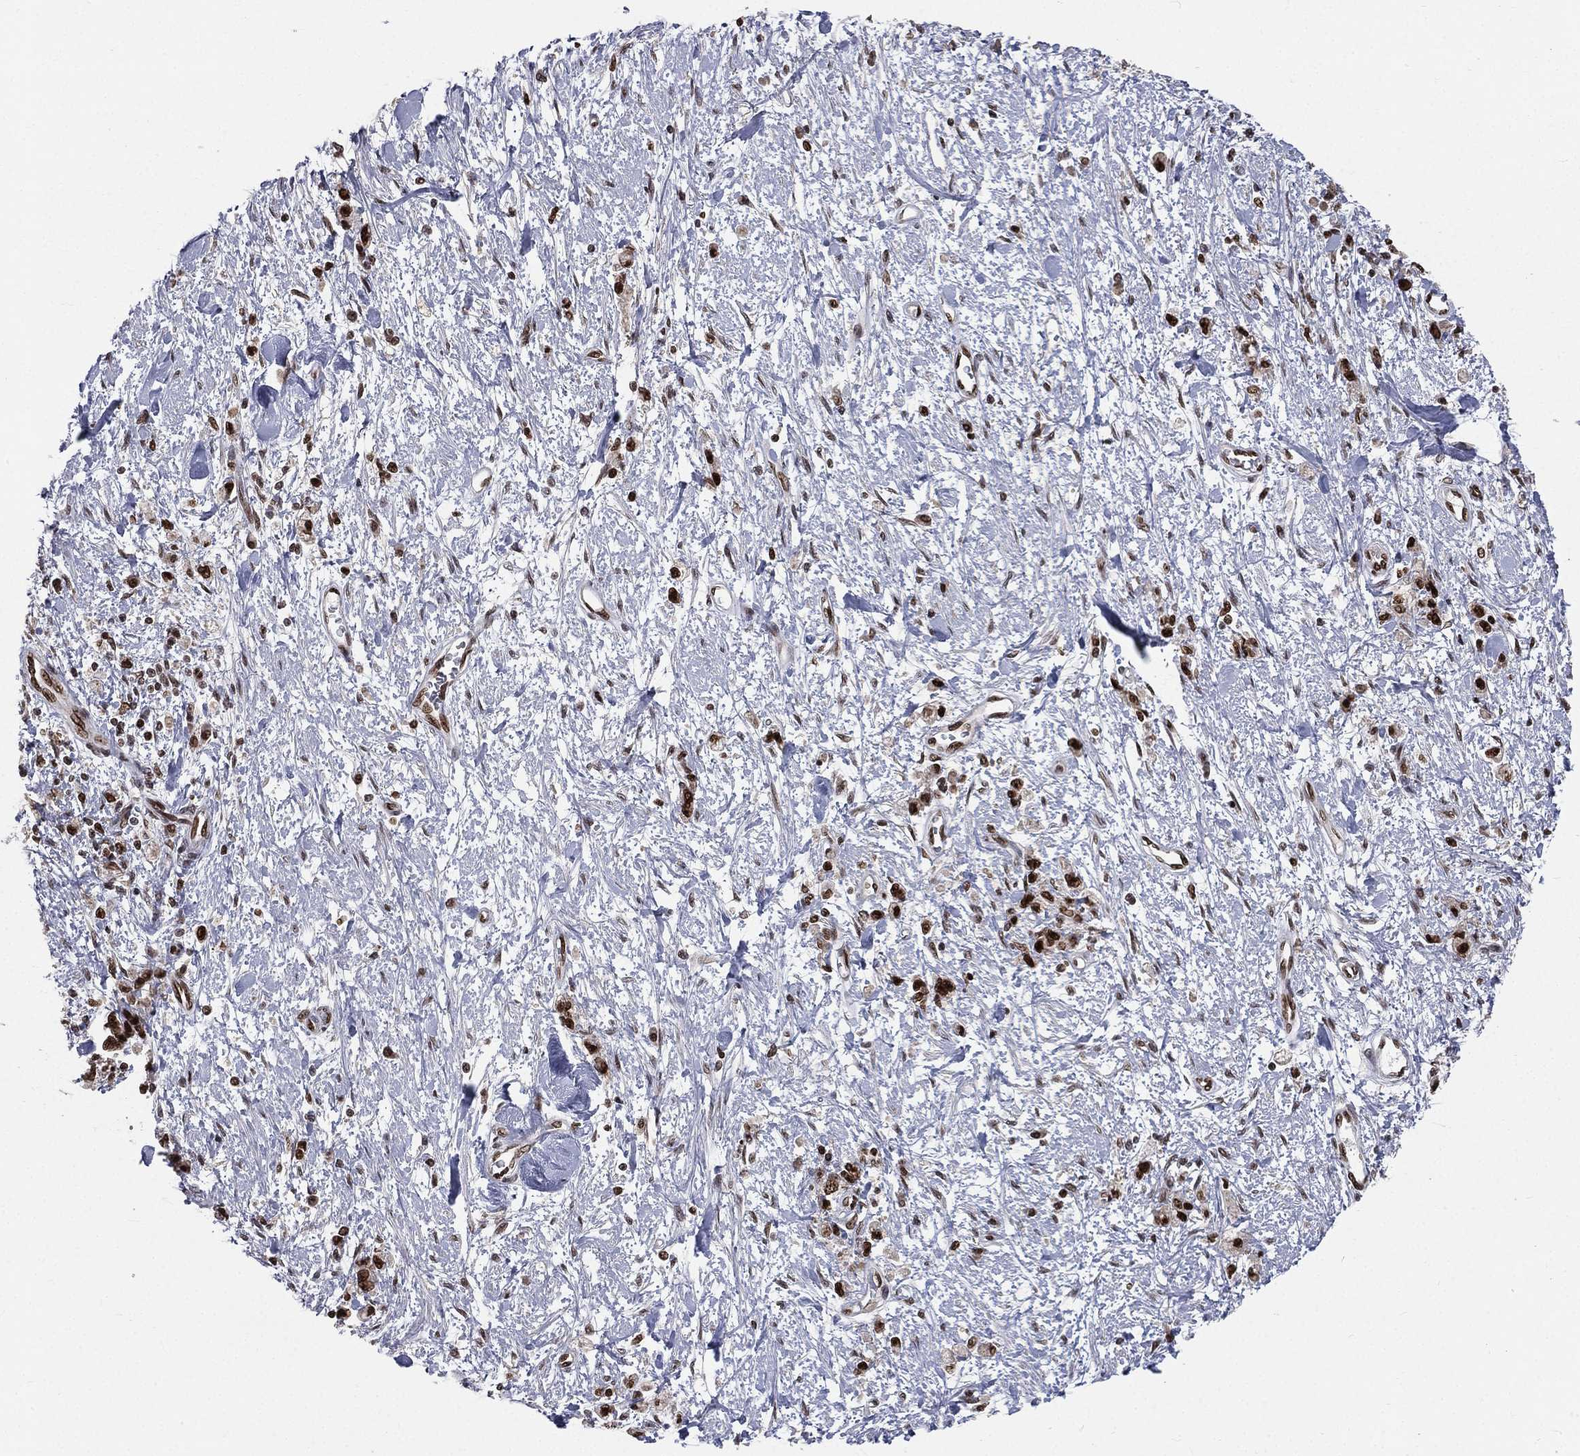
{"staining": {"intensity": "strong", "quantity": "25%-75%", "location": "nuclear"}, "tissue": "stomach cancer", "cell_type": "Tumor cells", "image_type": "cancer", "snomed": [{"axis": "morphology", "description": "Adenocarcinoma, NOS"}, {"axis": "topography", "description": "Stomach"}], "caption": "Protein staining by immunohistochemistry (IHC) shows strong nuclear expression in about 25%-75% of tumor cells in stomach adenocarcinoma.", "gene": "POLB", "patient": {"sex": "male", "age": 77}}